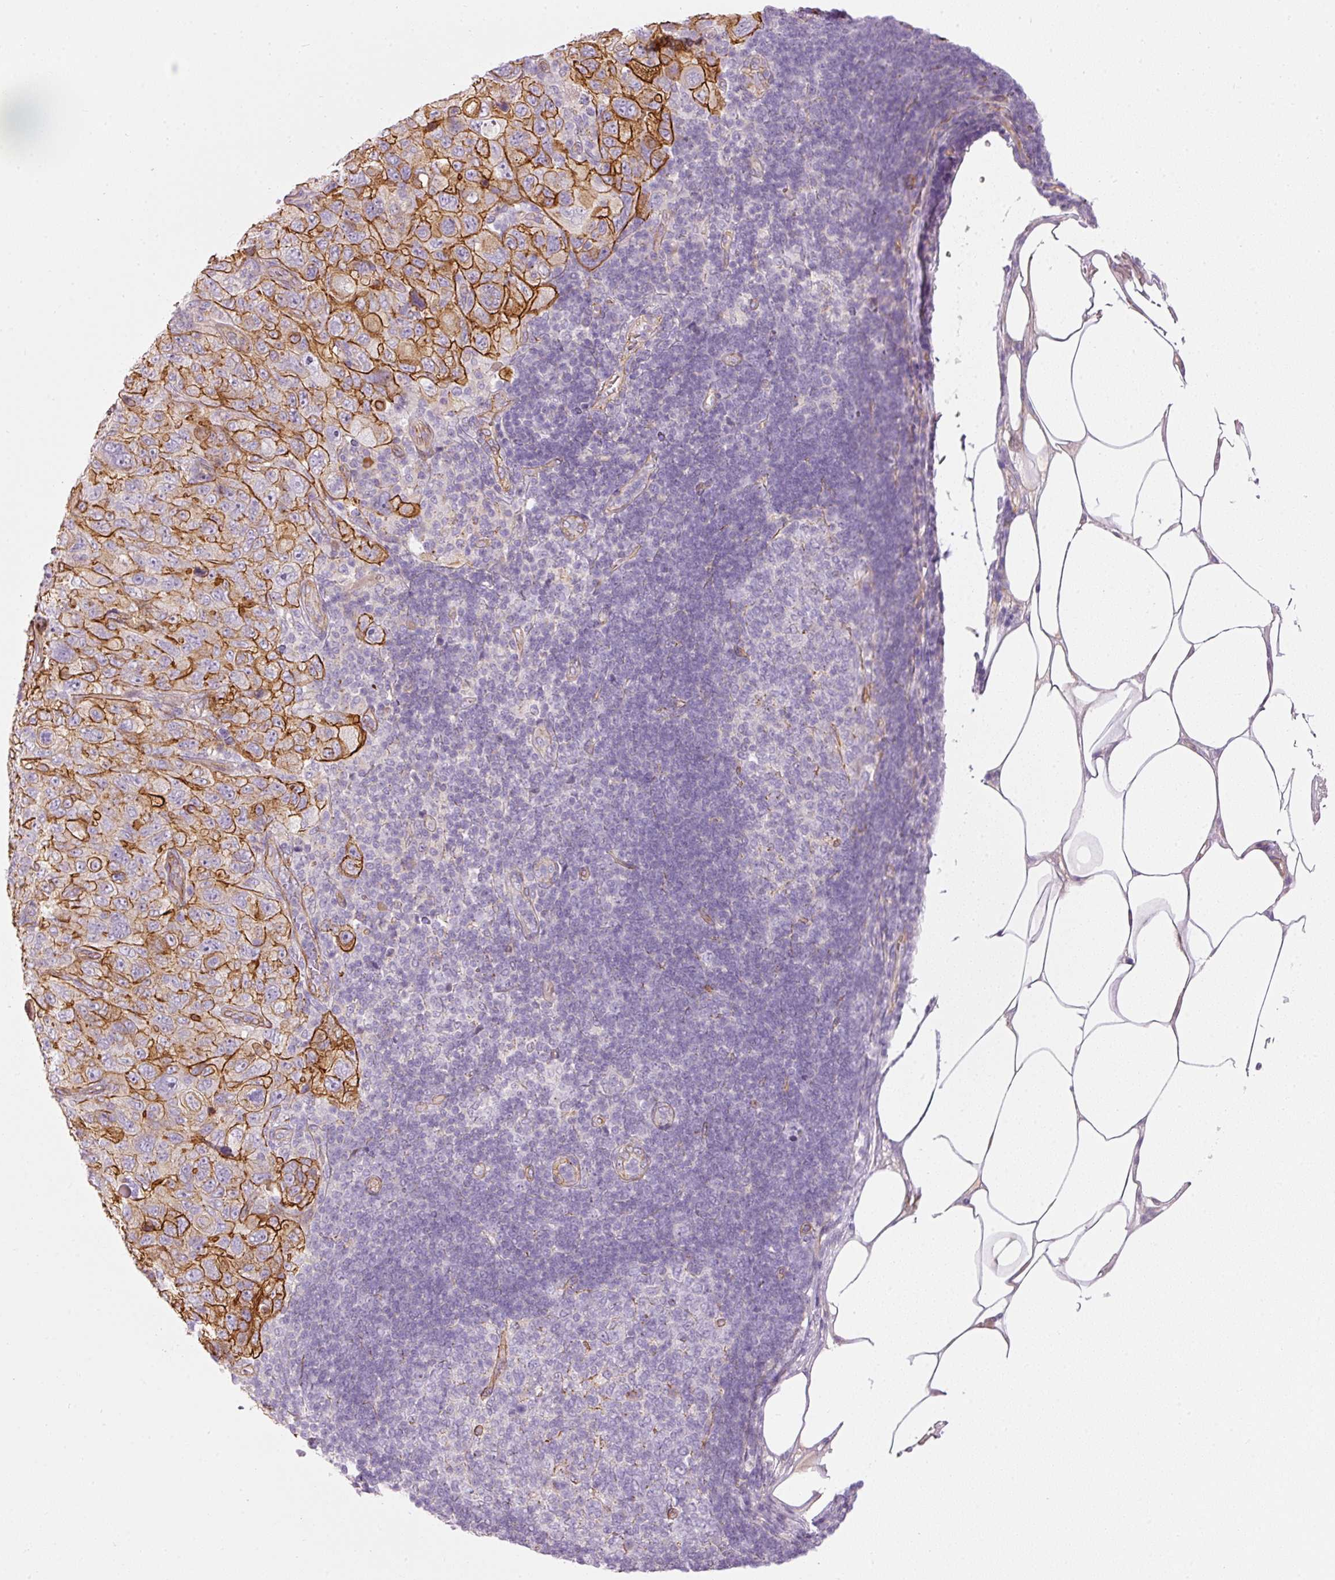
{"staining": {"intensity": "strong", "quantity": "25%-75%", "location": "cytoplasmic/membranous"}, "tissue": "pancreatic cancer", "cell_type": "Tumor cells", "image_type": "cancer", "snomed": [{"axis": "morphology", "description": "Adenocarcinoma, NOS"}, {"axis": "topography", "description": "Pancreas"}], "caption": "Protein expression analysis of human pancreatic cancer (adenocarcinoma) reveals strong cytoplasmic/membranous positivity in approximately 25%-75% of tumor cells.", "gene": "OSR2", "patient": {"sex": "male", "age": 68}}